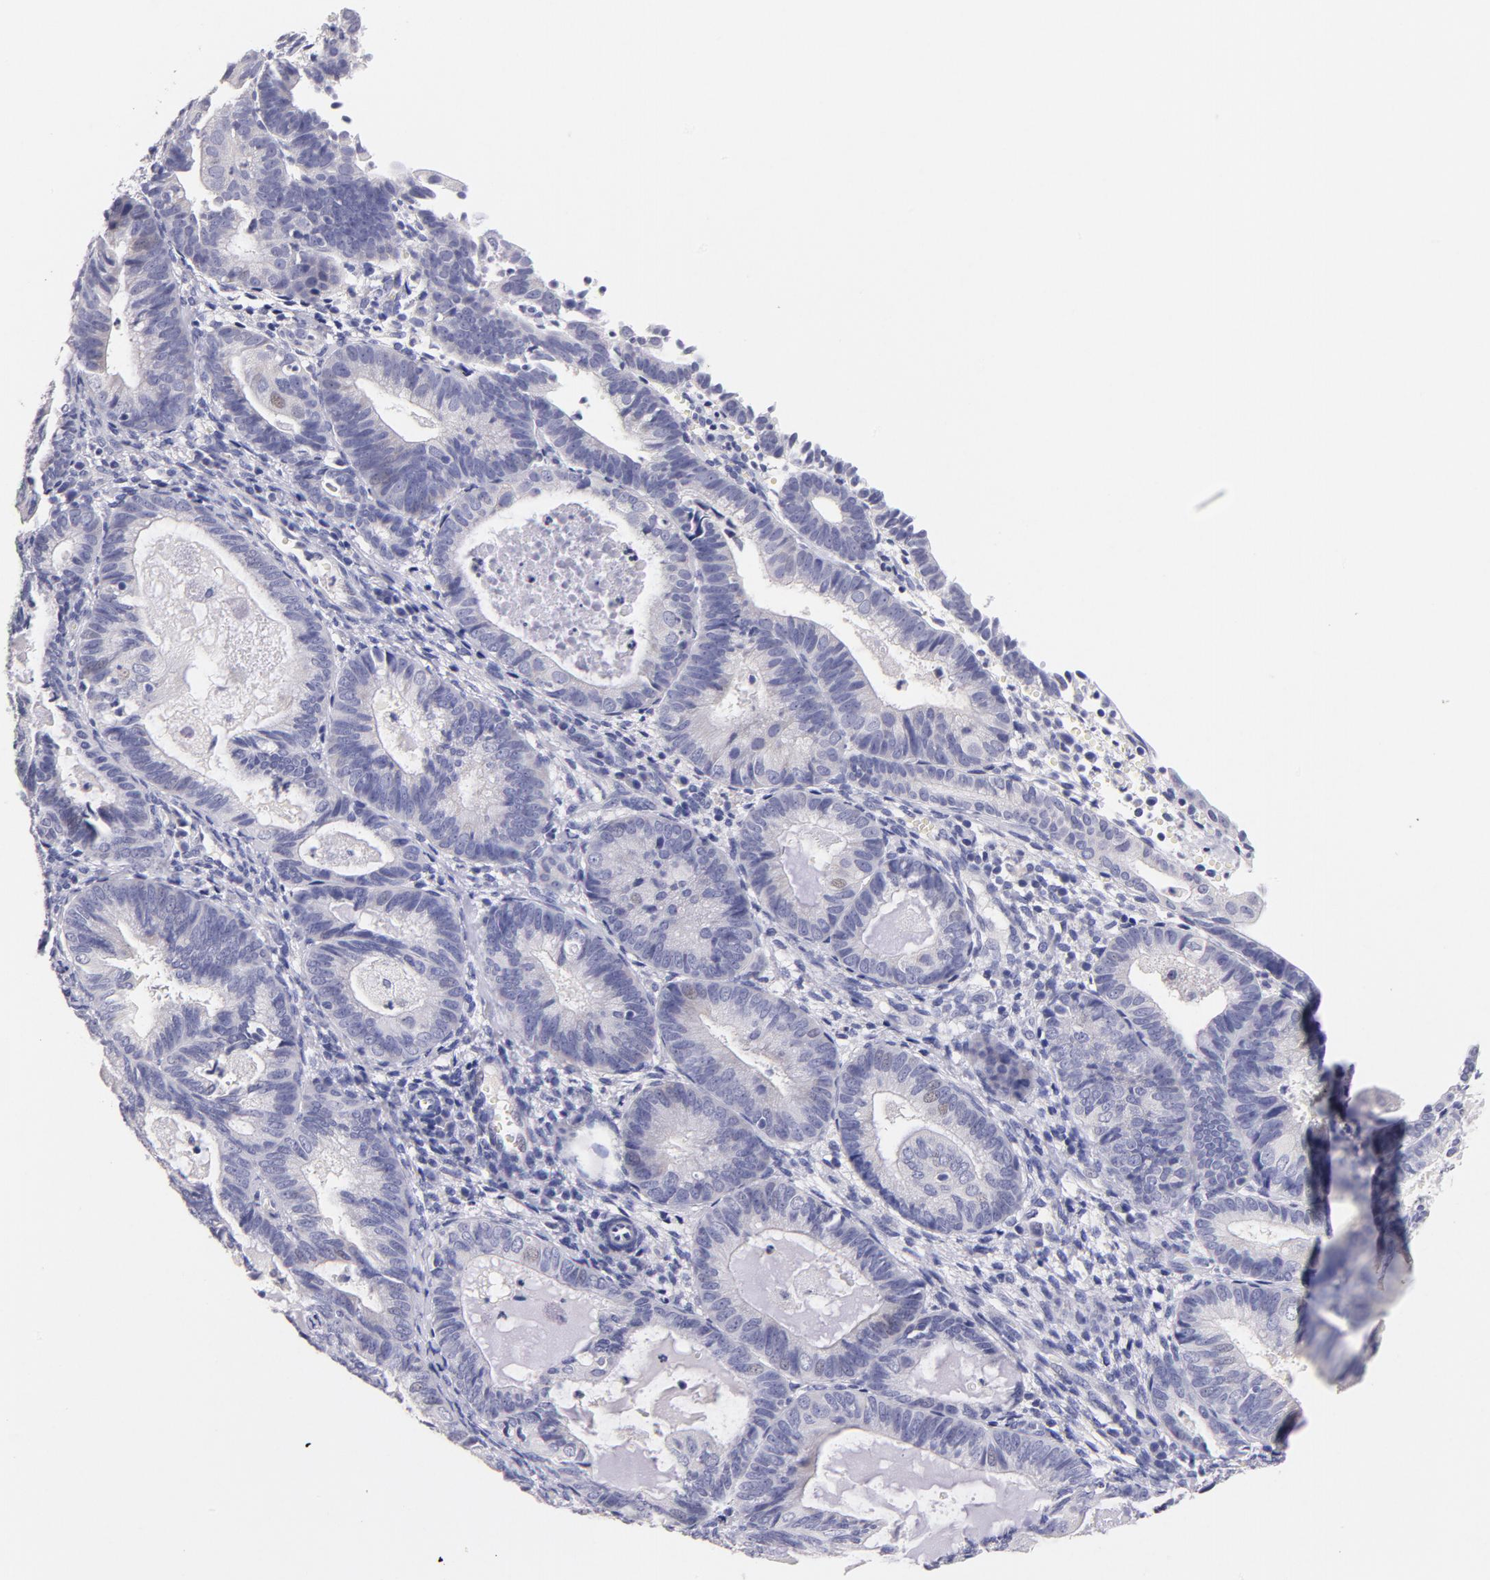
{"staining": {"intensity": "weak", "quantity": "<25%", "location": "nuclear"}, "tissue": "endometrial cancer", "cell_type": "Tumor cells", "image_type": "cancer", "snomed": [{"axis": "morphology", "description": "Adenocarcinoma, NOS"}, {"axis": "topography", "description": "Endometrium"}], "caption": "Tumor cells show no significant positivity in endometrial adenocarcinoma.", "gene": "CD44", "patient": {"sex": "female", "age": 63}}